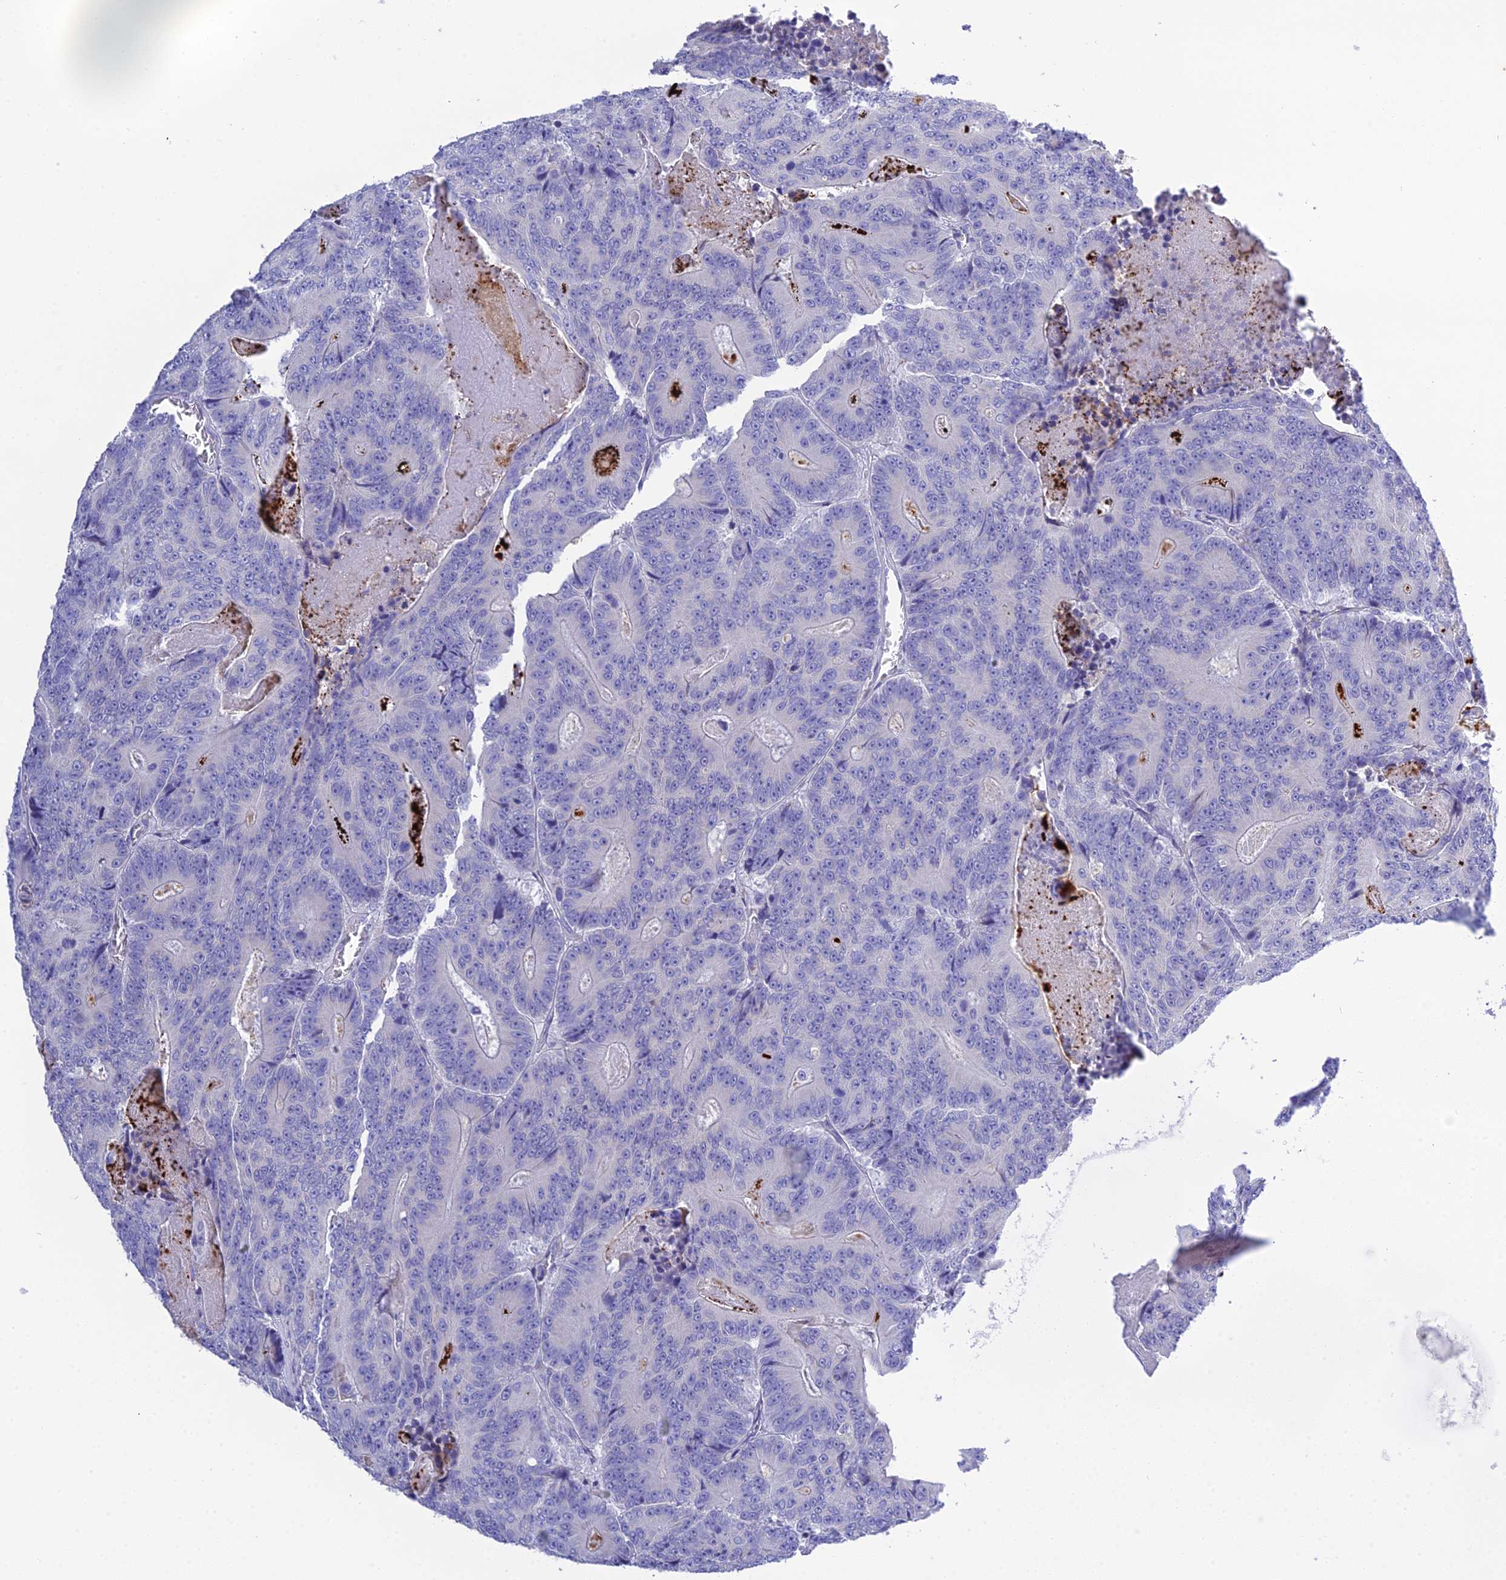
{"staining": {"intensity": "negative", "quantity": "none", "location": "none"}, "tissue": "colorectal cancer", "cell_type": "Tumor cells", "image_type": "cancer", "snomed": [{"axis": "morphology", "description": "Adenocarcinoma, NOS"}, {"axis": "topography", "description": "Colon"}], "caption": "Micrograph shows no significant protein staining in tumor cells of colorectal adenocarcinoma. (DAB immunohistochemistry, high magnification).", "gene": "KIAA0408", "patient": {"sex": "male", "age": 83}}